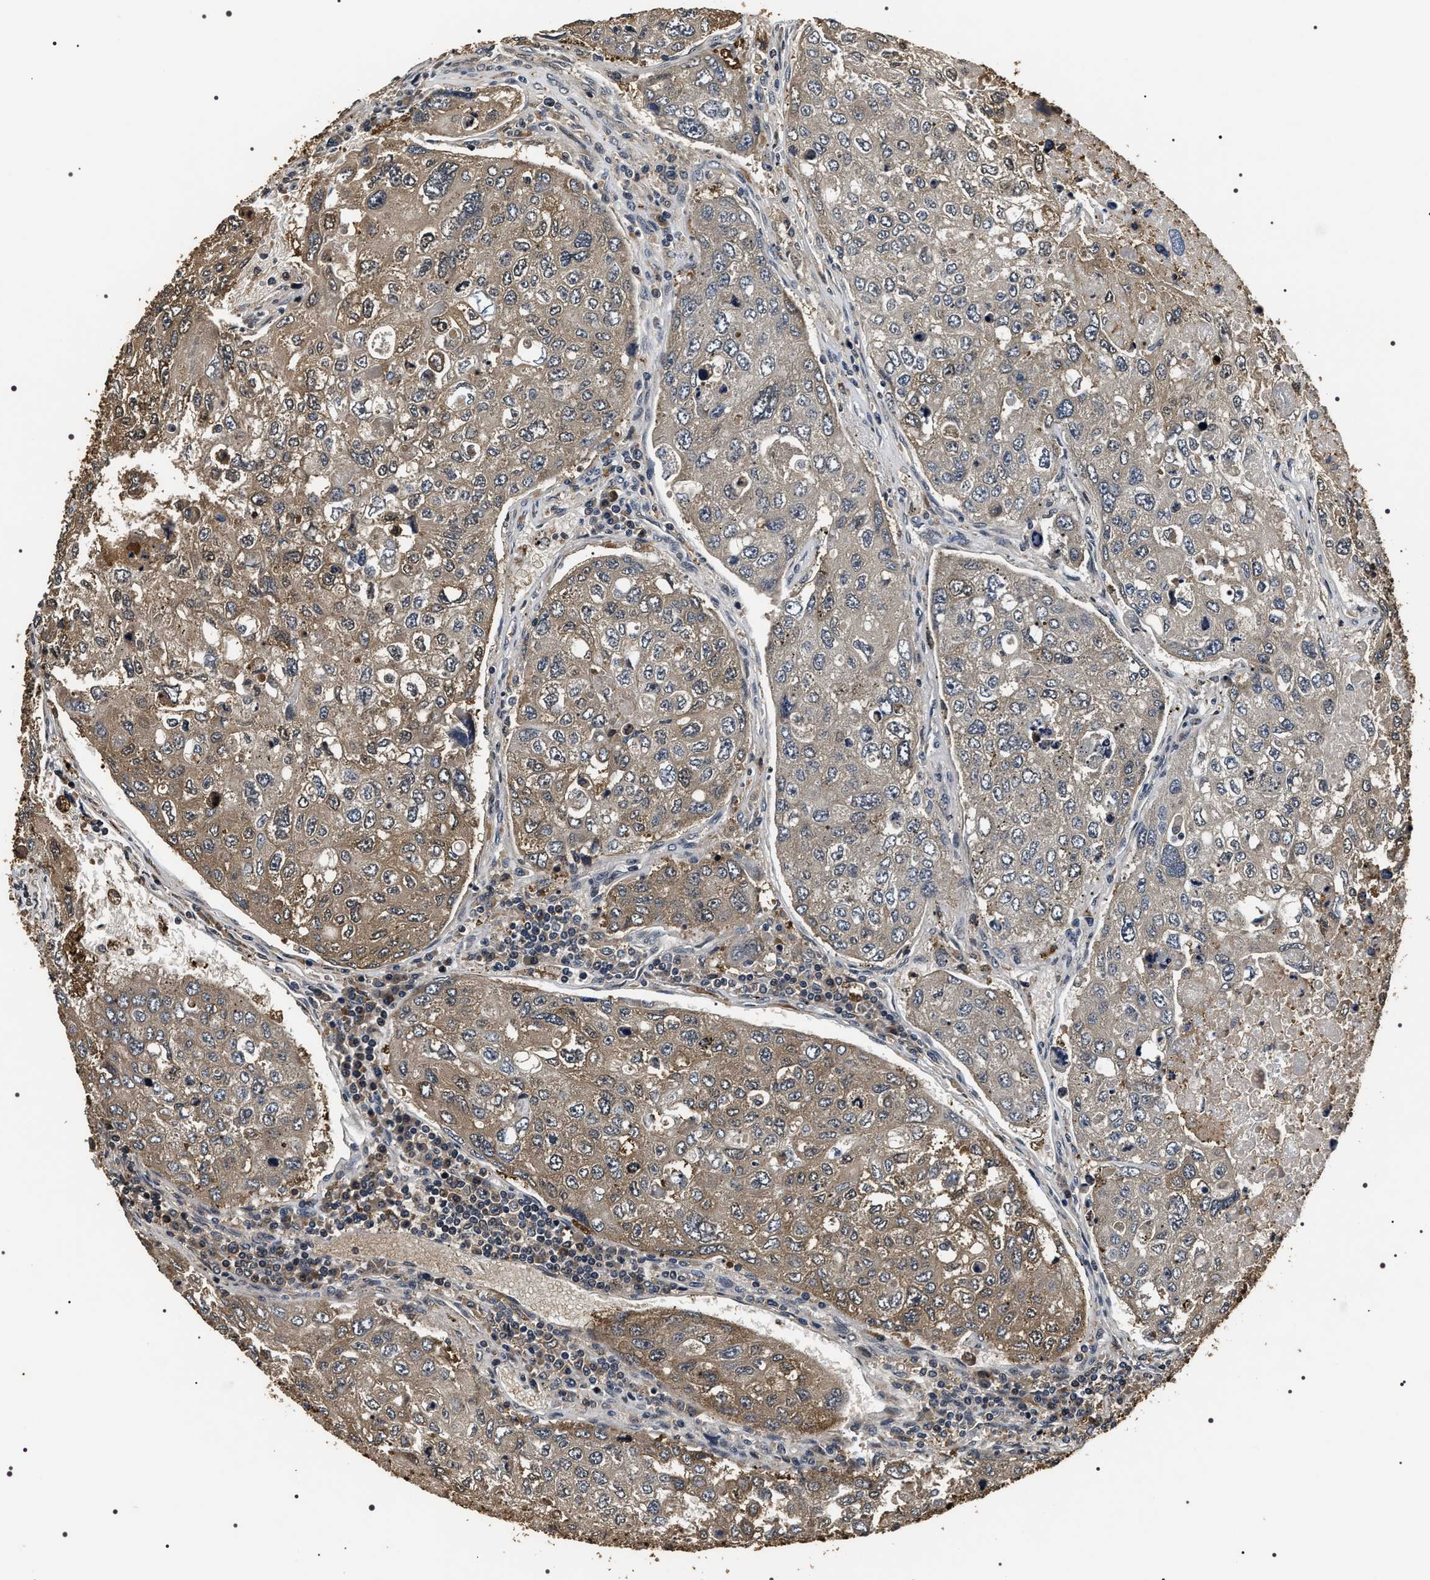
{"staining": {"intensity": "moderate", "quantity": "25%-75%", "location": "cytoplasmic/membranous"}, "tissue": "urothelial cancer", "cell_type": "Tumor cells", "image_type": "cancer", "snomed": [{"axis": "morphology", "description": "Urothelial carcinoma, High grade"}, {"axis": "topography", "description": "Lymph node"}, {"axis": "topography", "description": "Urinary bladder"}], "caption": "Protein expression analysis of human high-grade urothelial carcinoma reveals moderate cytoplasmic/membranous staining in approximately 25%-75% of tumor cells.", "gene": "ARHGAP22", "patient": {"sex": "male", "age": 51}}